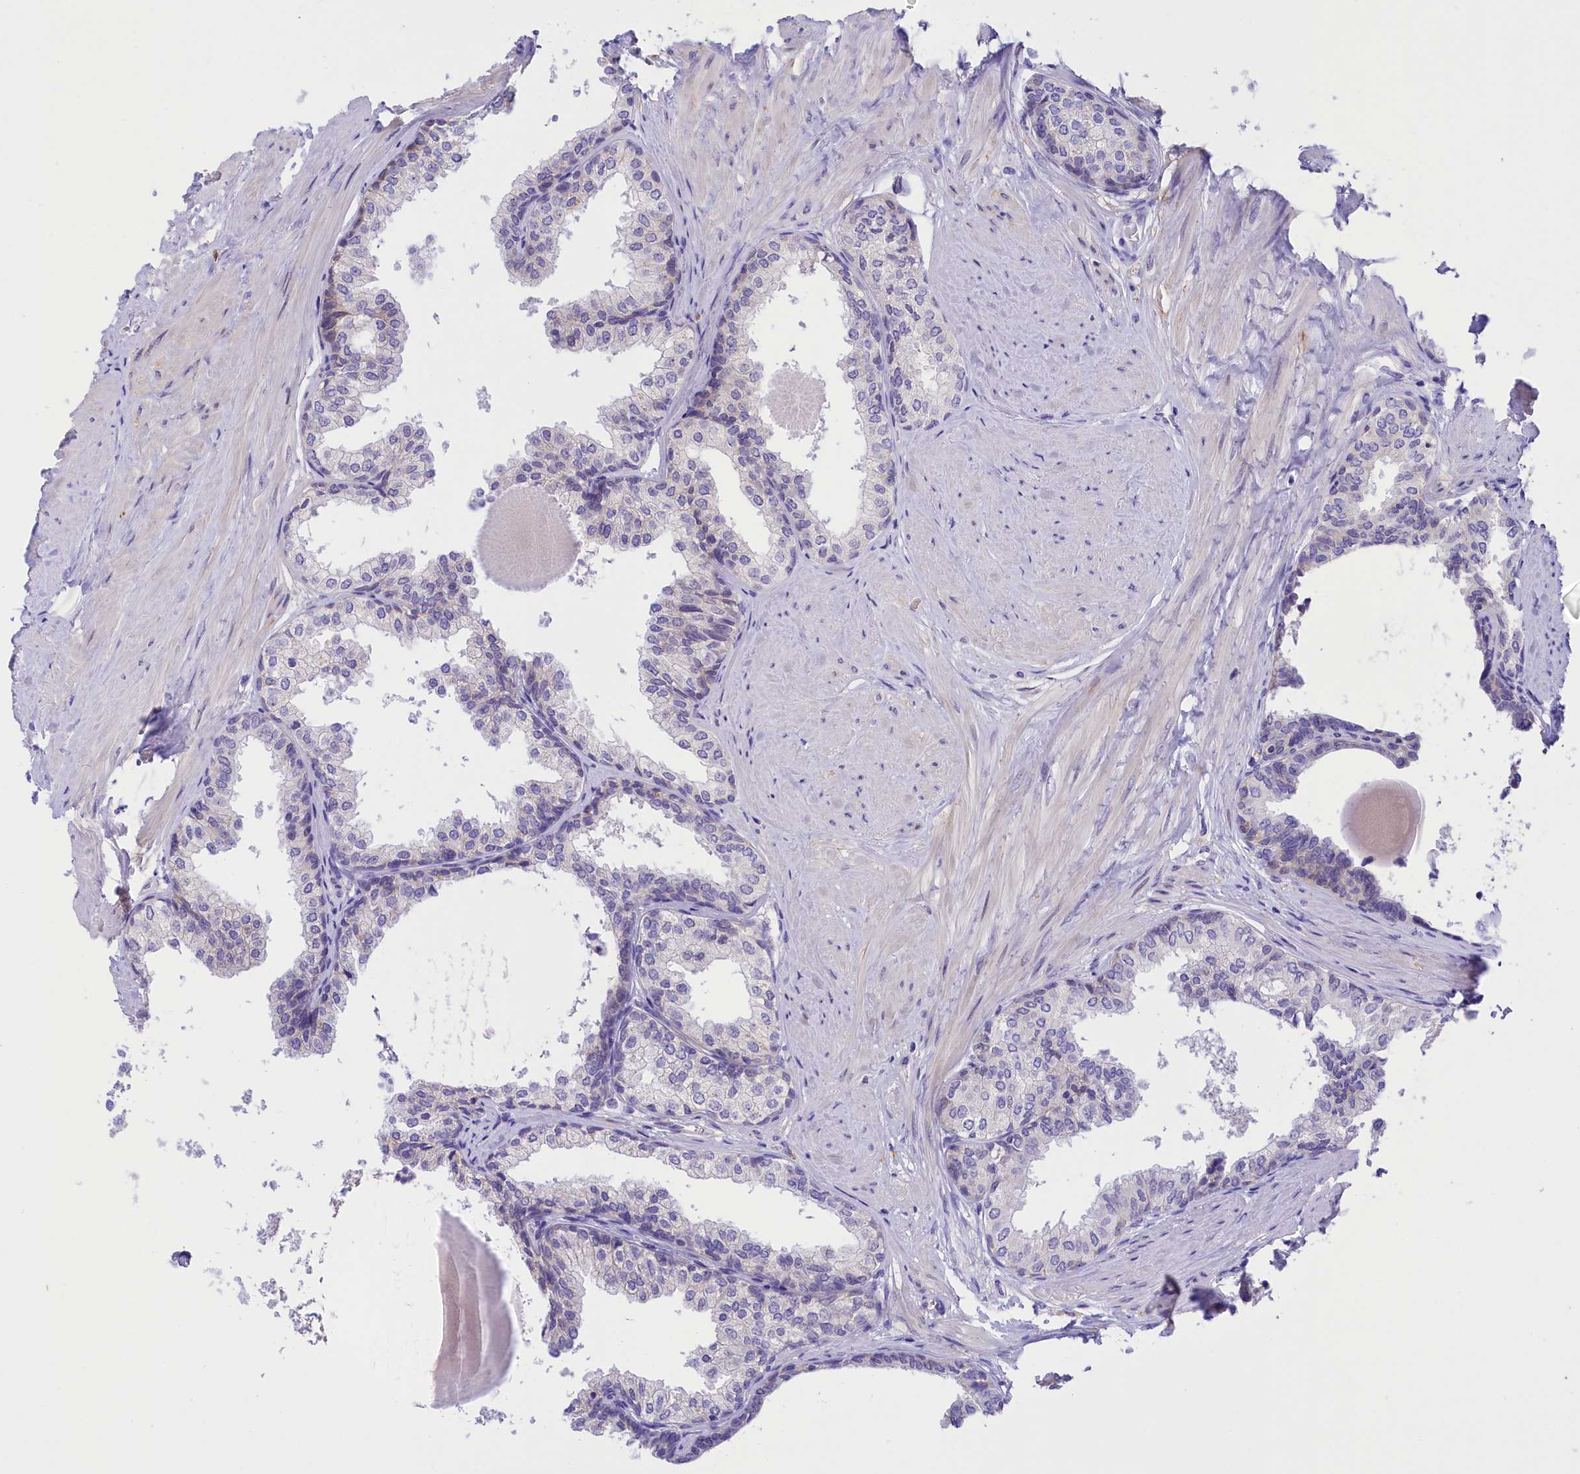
{"staining": {"intensity": "negative", "quantity": "none", "location": "none"}, "tissue": "prostate", "cell_type": "Glandular cells", "image_type": "normal", "snomed": [{"axis": "morphology", "description": "Normal tissue, NOS"}, {"axis": "topography", "description": "Prostate"}], "caption": "This is an immunohistochemistry (IHC) histopathology image of normal human prostate. There is no positivity in glandular cells.", "gene": "COL6A5", "patient": {"sex": "male", "age": 48}}